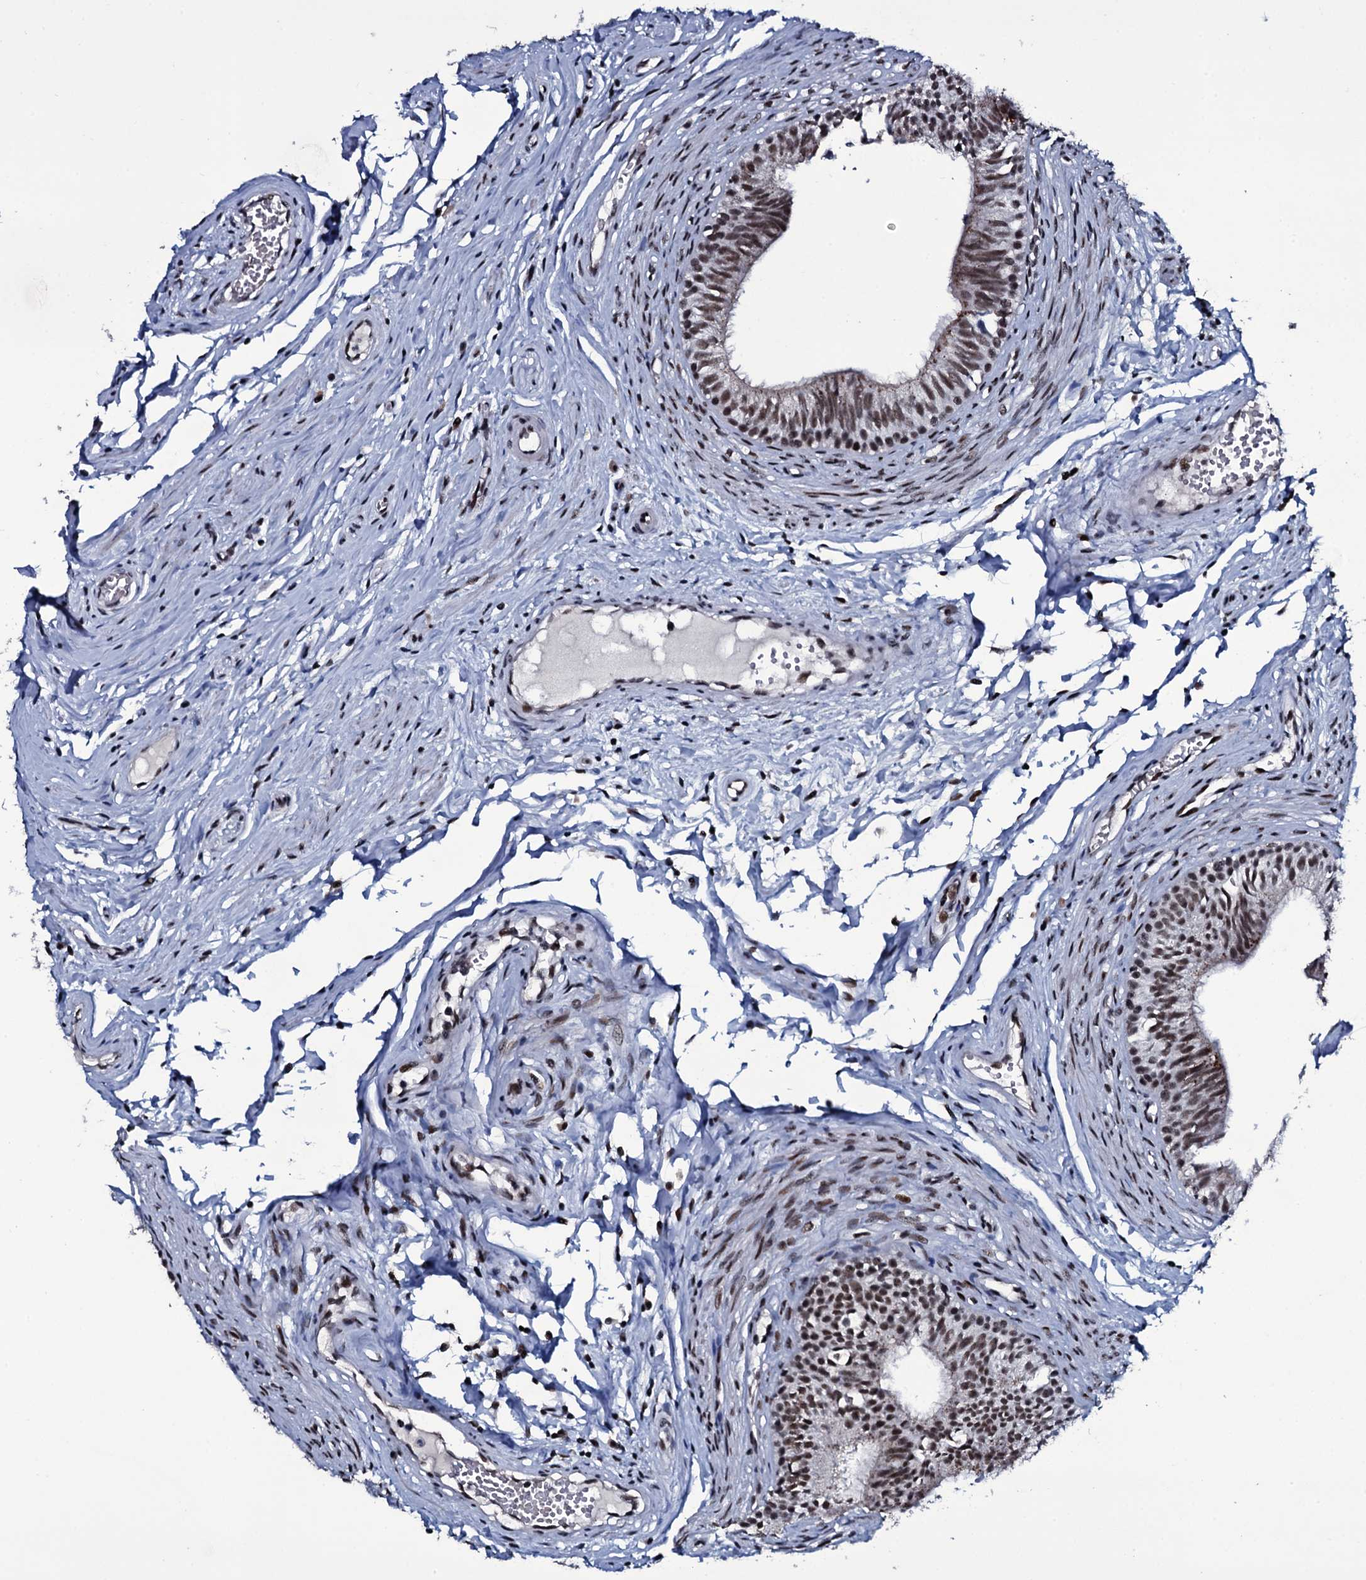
{"staining": {"intensity": "moderate", "quantity": ">75%", "location": "nuclear"}, "tissue": "epididymis", "cell_type": "Glandular cells", "image_type": "normal", "snomed": [{"axis": "morphology", "description": "Normal tissue, NOS"}, {"axis": "topography", "description": "Epididymis, spermatic cord, NOS"}], "caption": "Protein expression analysis of benign epididymis exhibits moderate nuclear staining in approximately >75% of glandular cells.", "gene": "ZMIZ2", "patient": {"sex": "male", "age": 22}}